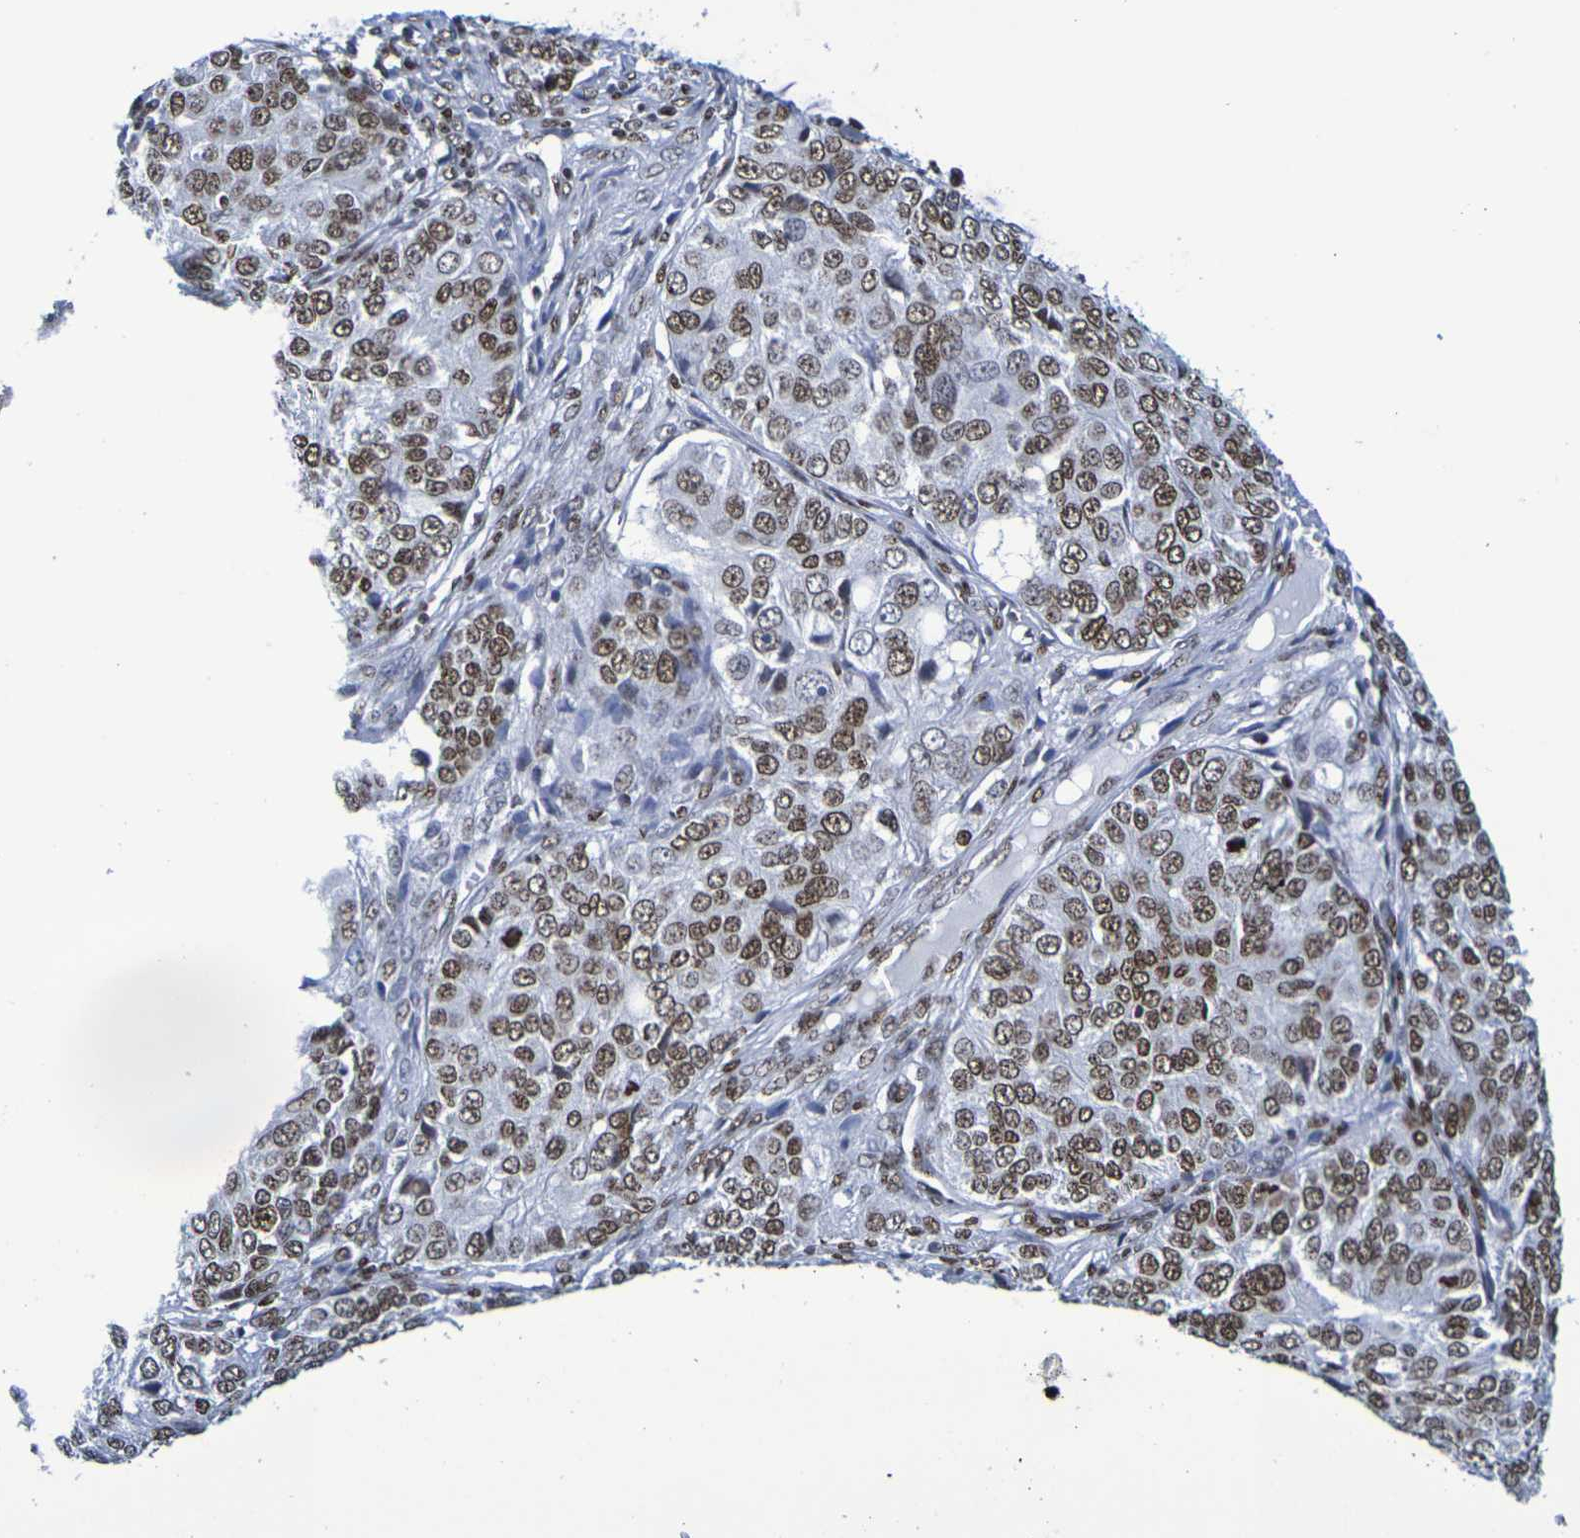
{"staining": {"intensity": "moderate", "quantity": ">75%", "location": "nuclear"}, "tissue": "ovarian cancer", "cell_type": "Tumor cells", "image_type": "cancer", "snomed": [{"axis": "morphology", "description": "Carcinoma, endometroid"}, {"axis": "topography", "description": "Ovary"}], "caption": "Protein analysis of ovarian endometroid carcinoma tissue displays moderate nuclear staining in about >75% of tumor cells.", "gene": "H1-5", "patient": {"sex": "female", "age": 51}}